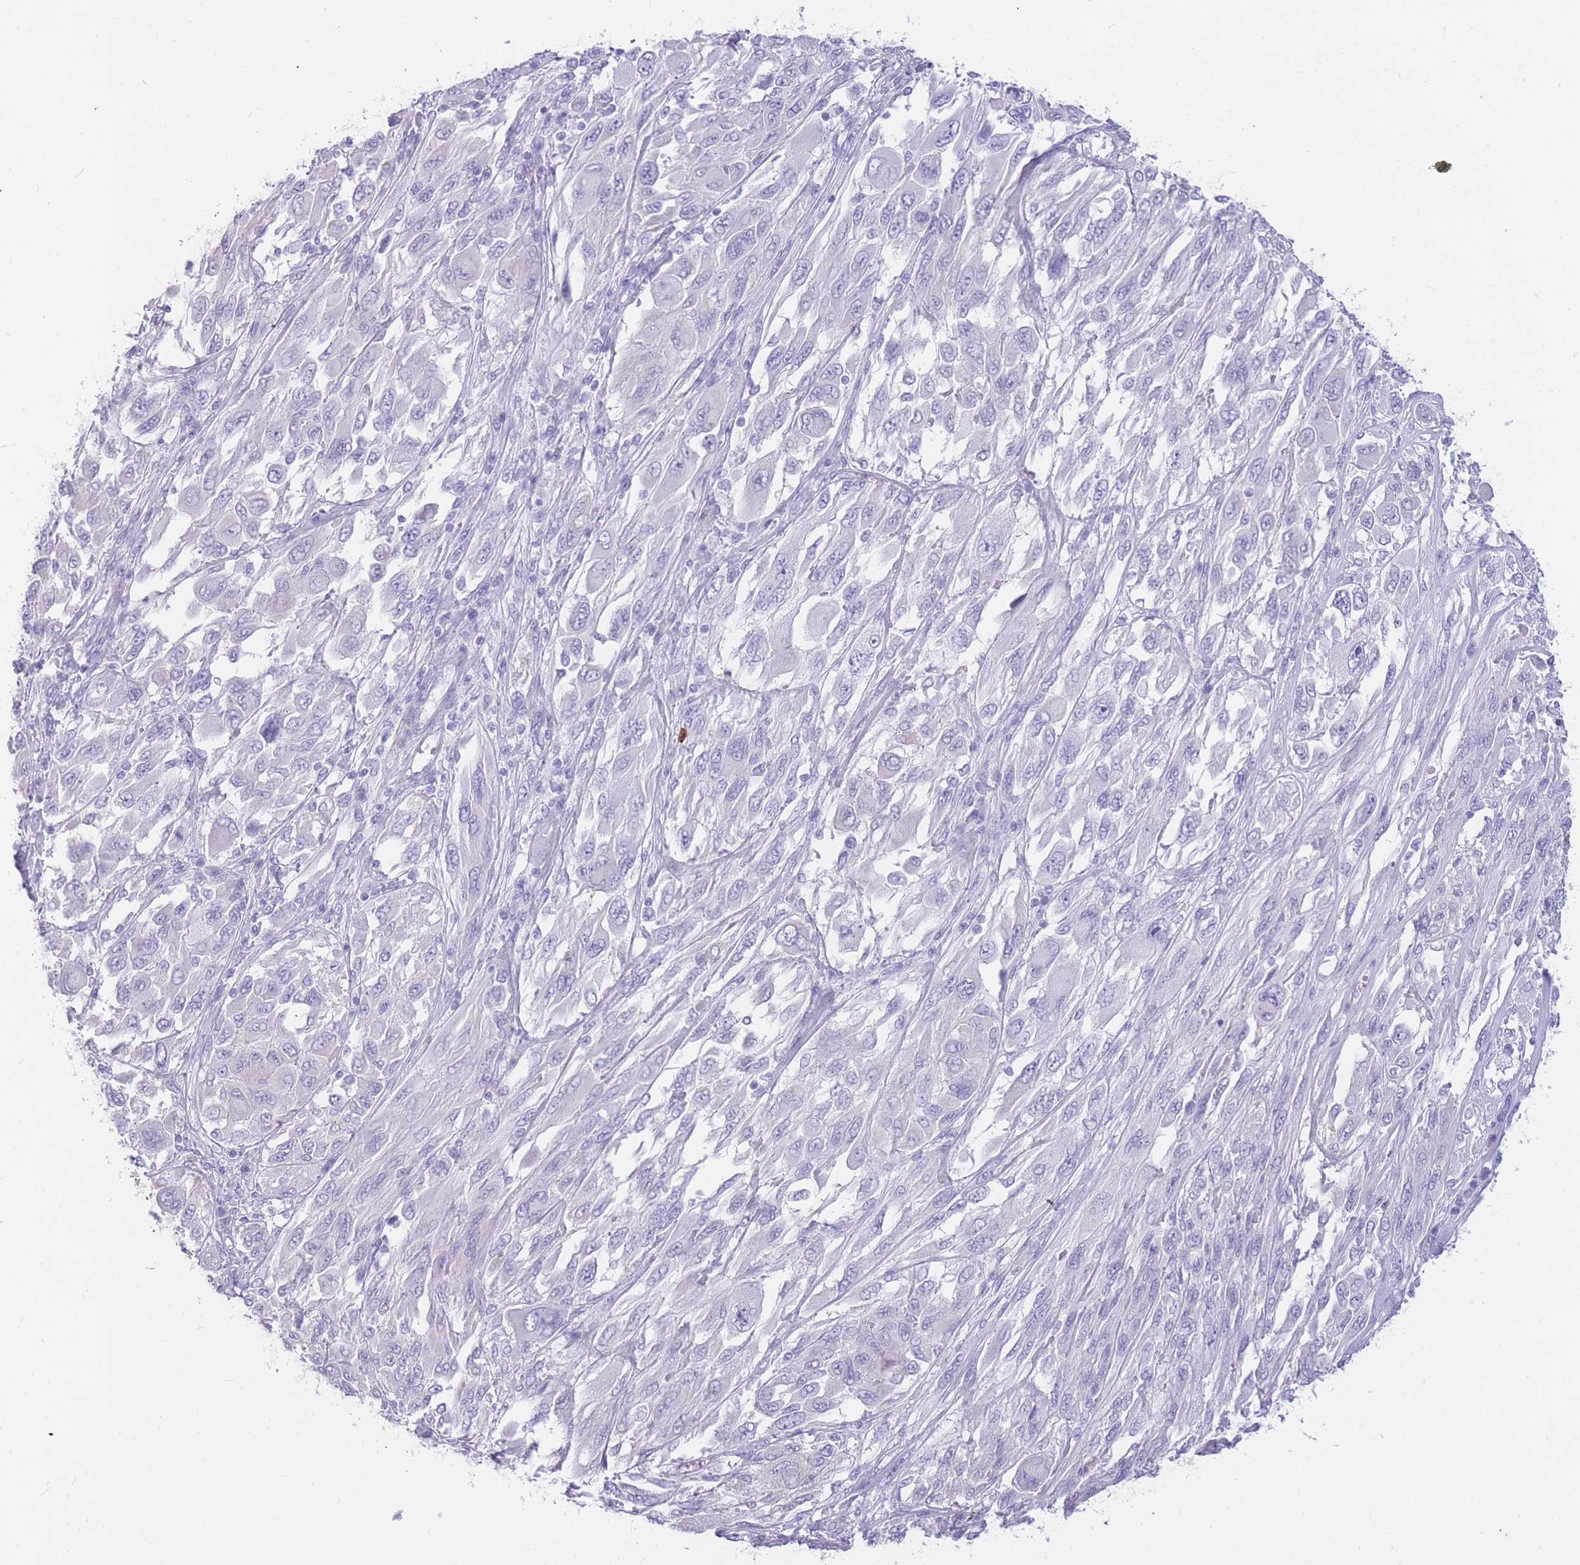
{"staining": {"intensity": "negative", "quantity": "none", "location": "none"}, "tissue": "melanoma", "cell_type": "Tumor cells", "image_type": "cancer", "snomed": [{"axis": "morphology", "description": "Malignant melanoma, NOS"}, {"axis": "topography", "description": "Skin"}], "caption": "The image reveals no significant expression in tumor cells of melanoma.", "gene": "TPSAB1", "patient": {"sex": "female", "age": 91}}